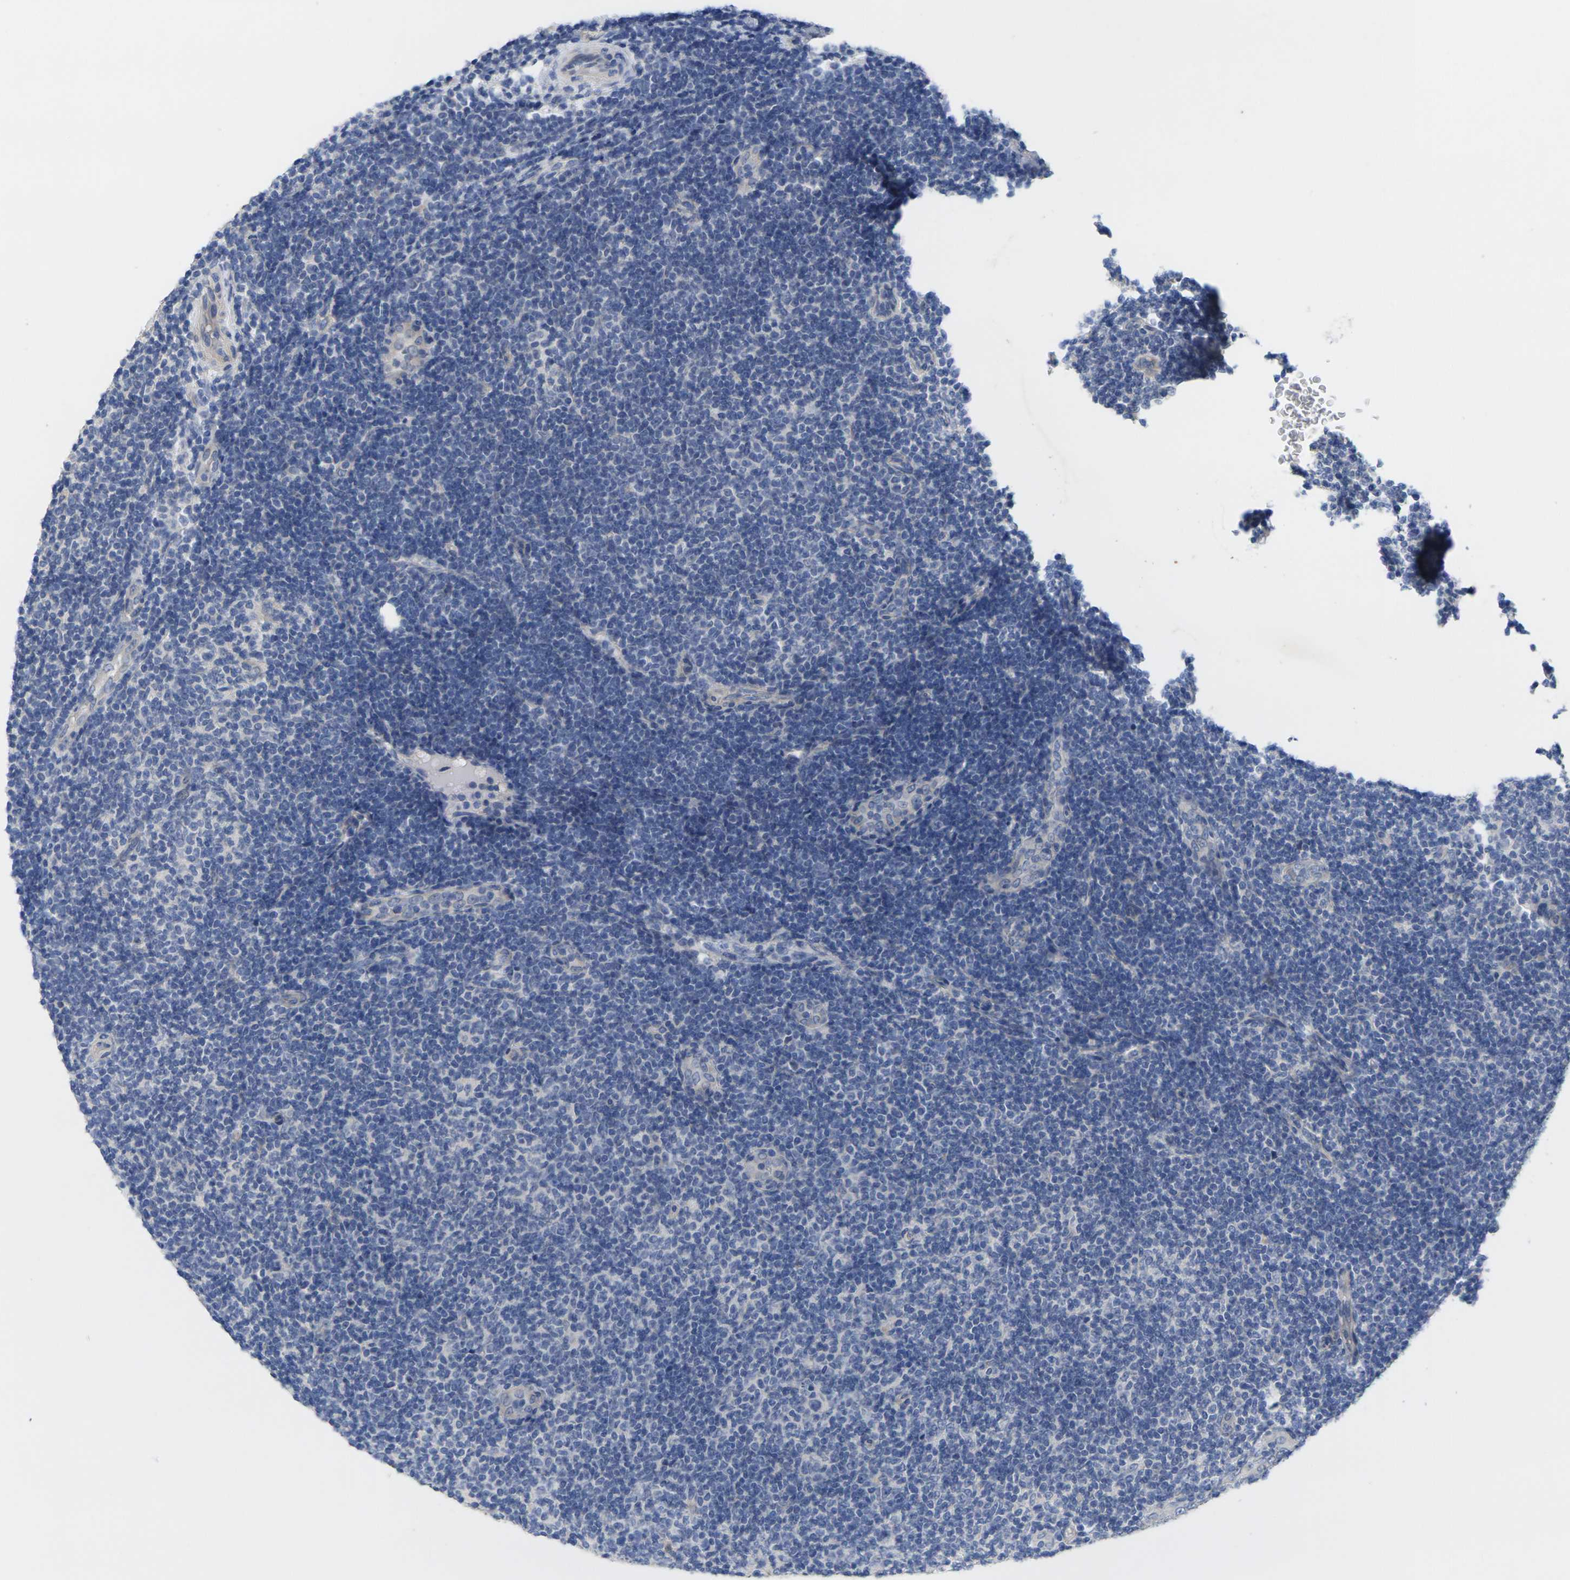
{"staining": {"intensity": "negative", "quantity": "none", "location": "none"}, "tissue": "lymphoma", "cell_type": "Tumor cells", "image_type": "cancer", "snomed": [{"axis": "morphology", "description": "Malignant lymphoma, non-Hodgkin's type, Low grade"}, {"axis": "topography", "description": "Lymph node"}], "caption": "High magnification brightfield microscopy of malignant lymphoma, non-Hodgkin's type (low-grade) stained with DAB (brown) and counterstained with hematoxylin (blue): tumor cells show no significant positivity.", "gene": "TNNI3", "patient": {"sex": "male", "age": 83}}